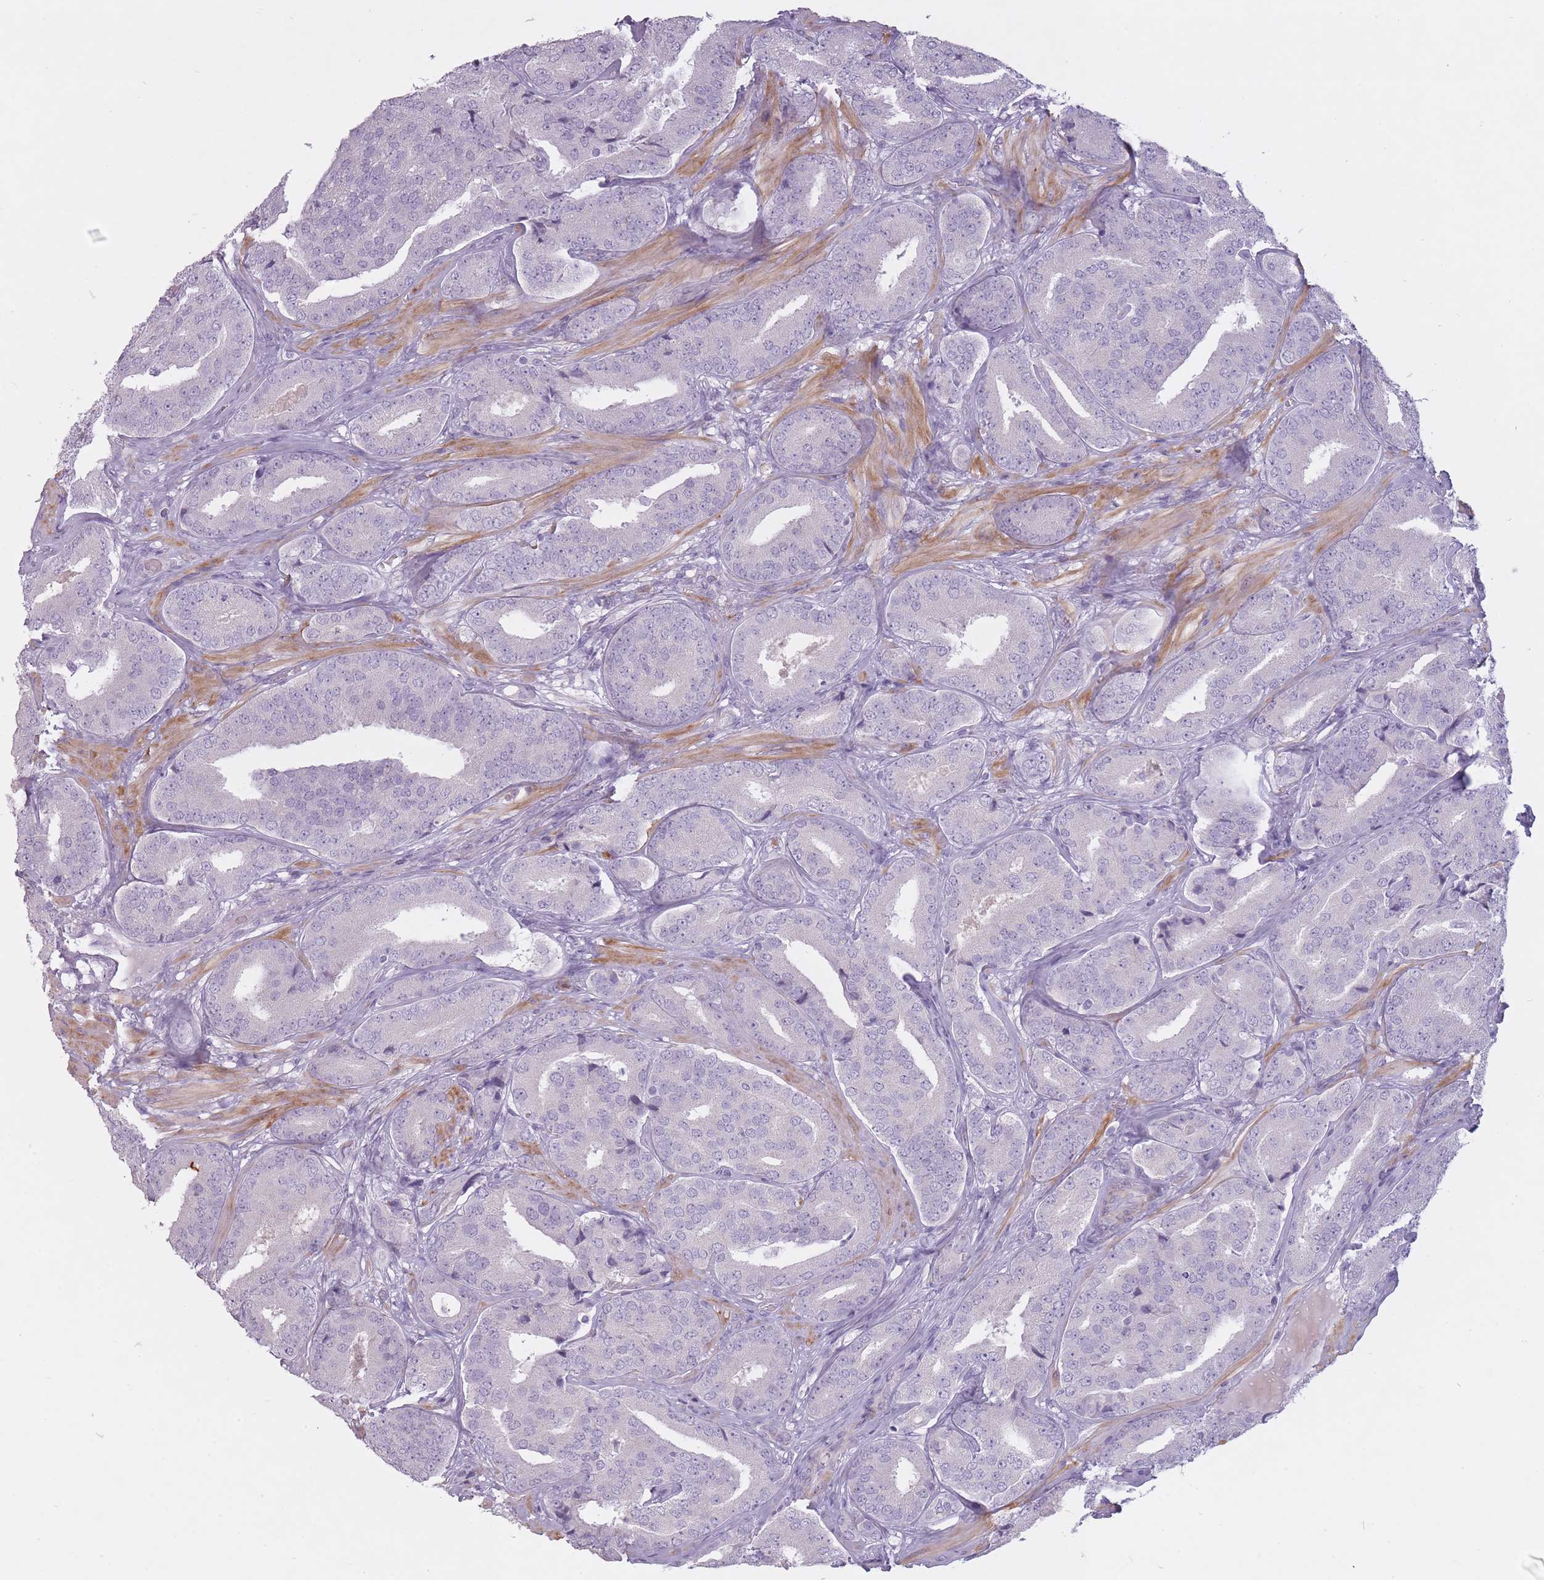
{"staining": {"intensity": "negative", "quantity": "none", "location": "none"}, "tissue": "prostate cancer", "cell_type": "Tumor cells", "image_type": "cancer", "snomed": [{"axis": "morphology", "description": "Adenocarcinoma, High grade"}, {"axis": "topography", "description": "Prostate"}], "caption": "The photomicrograph demonstrates no significant staining in tumor cells of prostate adenocarcinoma (high-grade).", "gene": "RFX4", "patient": {"sex": "male", "age": 63}}